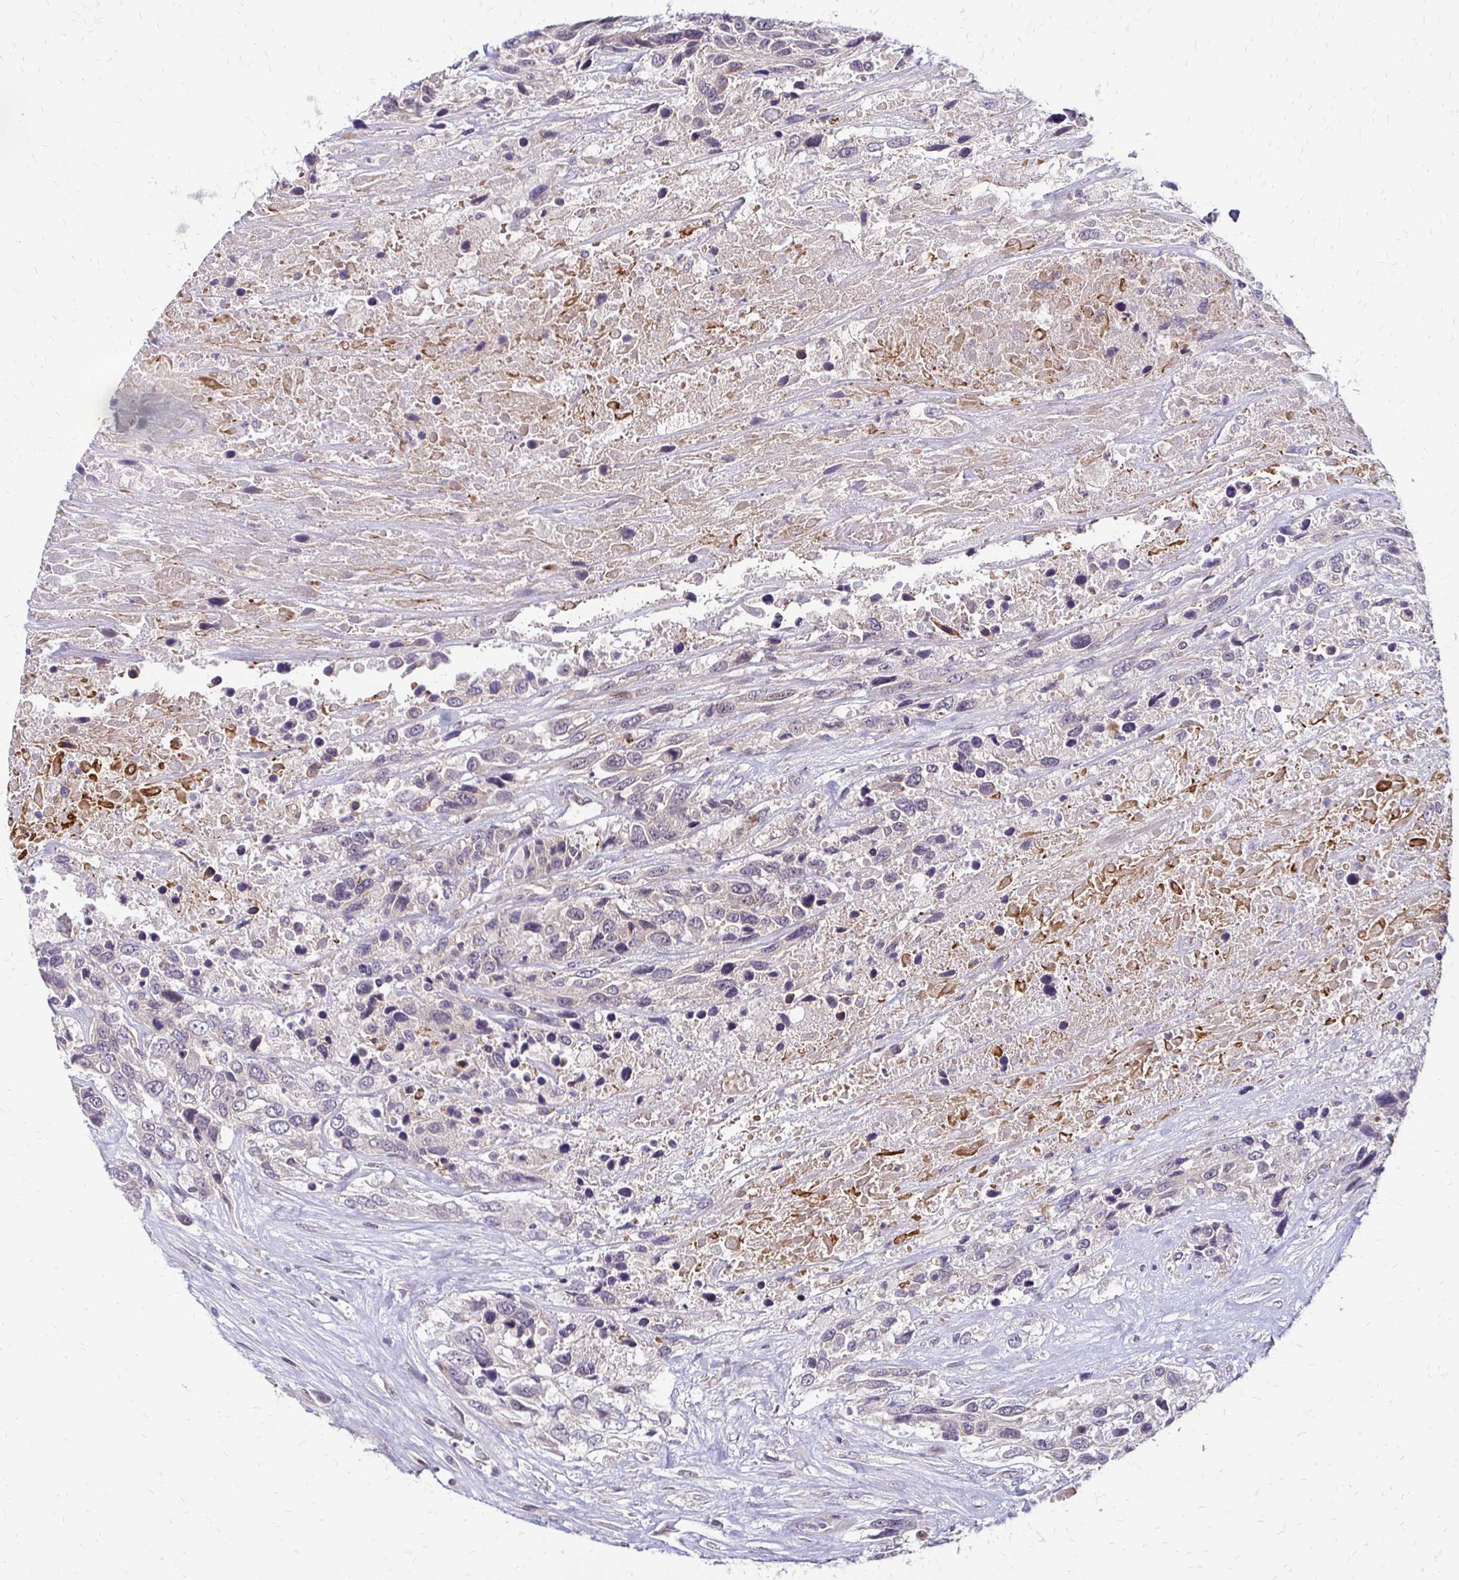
{"staining": {"intensity": "negative", "quantity": "none", "location": "none"}, "tissue": "urothelial cancer", "cell_type": "Tumor cells", "image_type": "cancer", "snomed": [{"axis": "morphology", "description": "Urothelial carcinoma, High grade"}, {"axis": "topography", "description": "Urinary bladder"}], "caption": "Immunohistochemistry (IHC) photomicrograph of urothelial cancer stained for a protein (brown), which shows no positivity in tumor cells.", "gene": "TRIR", "patient": {"sex": "female", "age": 70}}